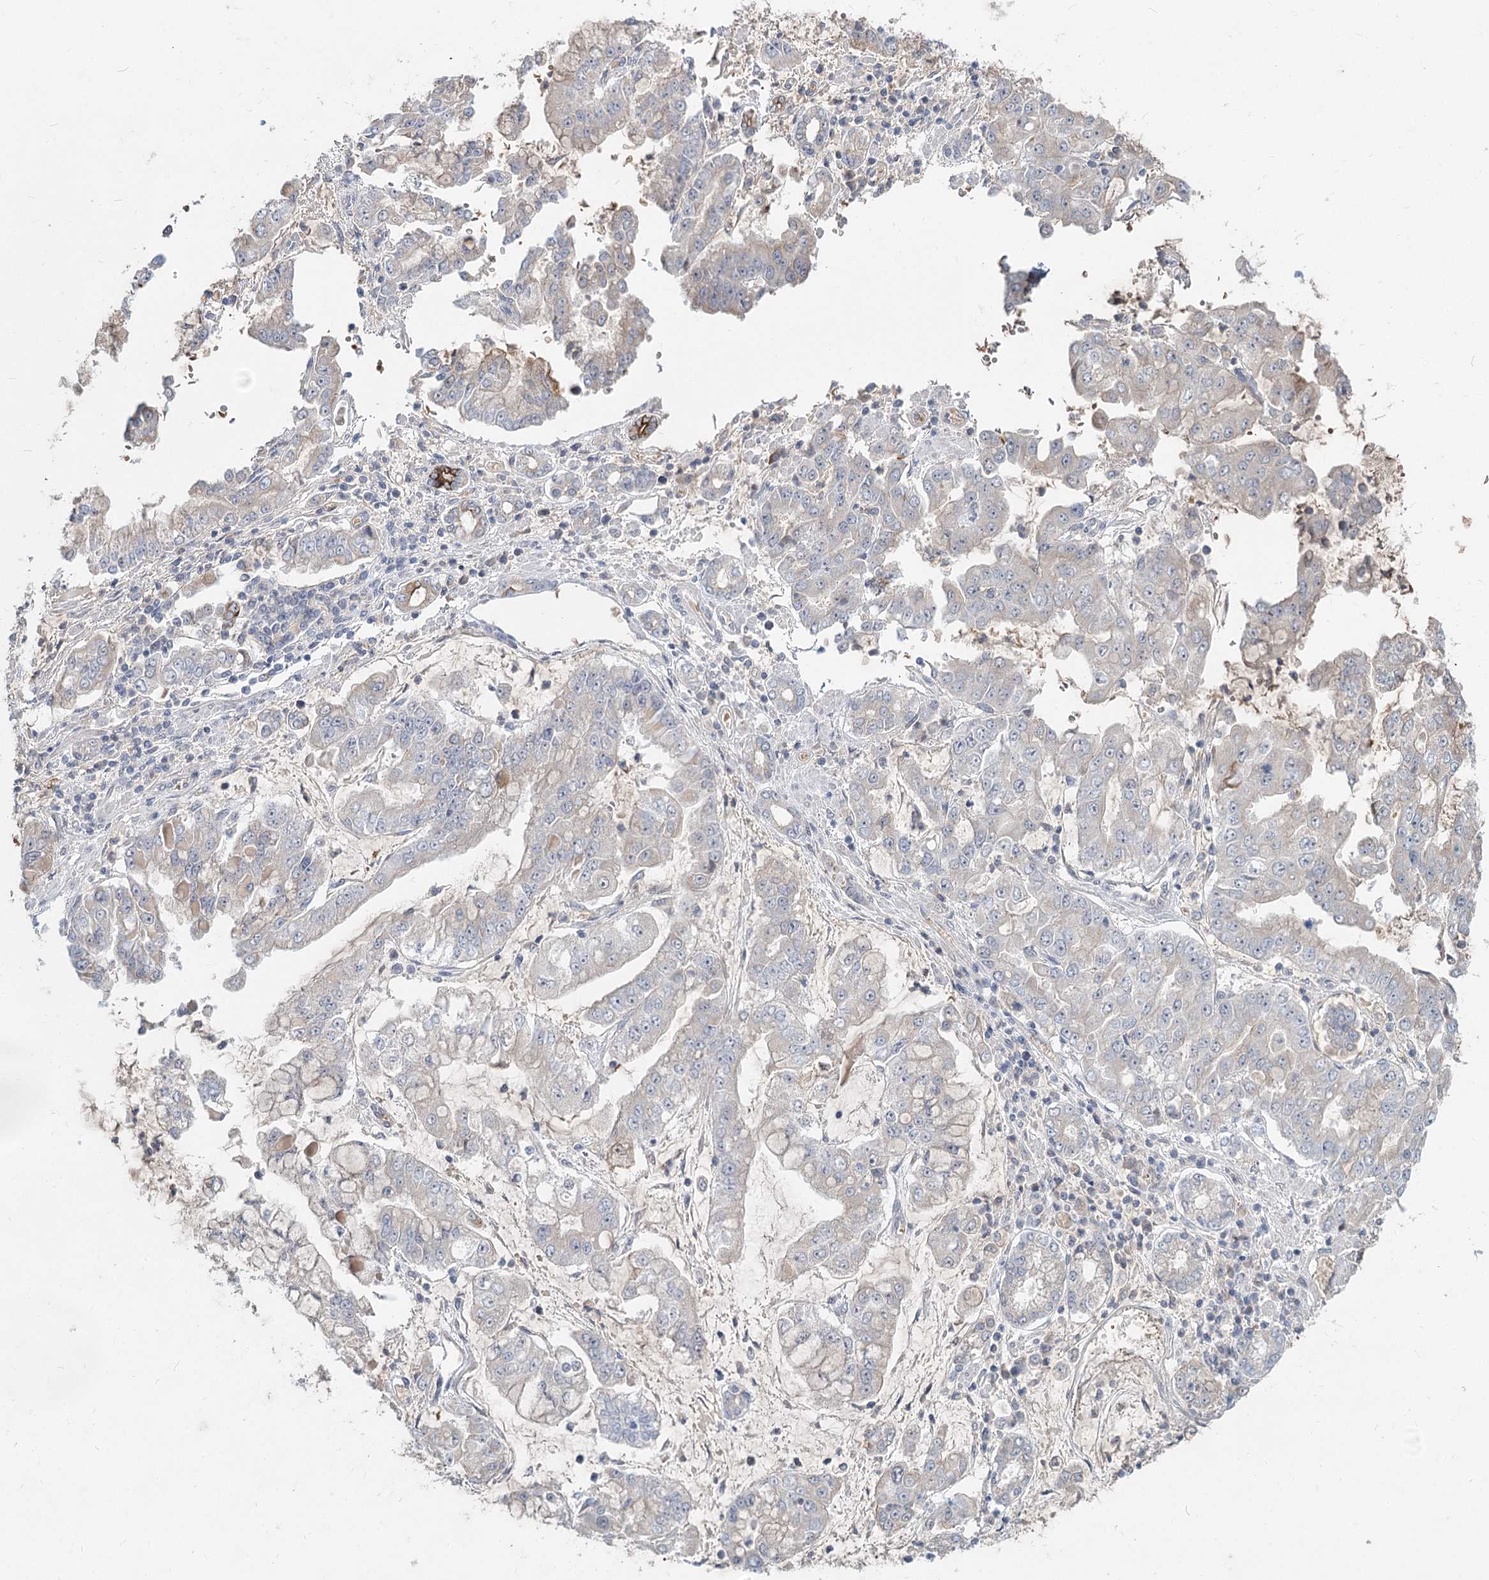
{"staining": {"intensity": "negative", "quantity": "none", "location": "none"}, "tissue": "stomach cancer", "cell_type": "Tumor cells", "image_type": "cancer", "snomed": [{"axis": "morphology", "description": "Adenocarcinoma, NOS"}, {"axis": "topography", "description": "Stomach"}], "caption": "IHC image of human stomach adenocarcinoma stained for a protein (brown), which demonstrates no staining in tumor cells. (DAB immunohistochemistry (IHC) with hematoxylin counter stain).", "gene": "FBXO7", "patient": {"sex": "male", "age": 76}}